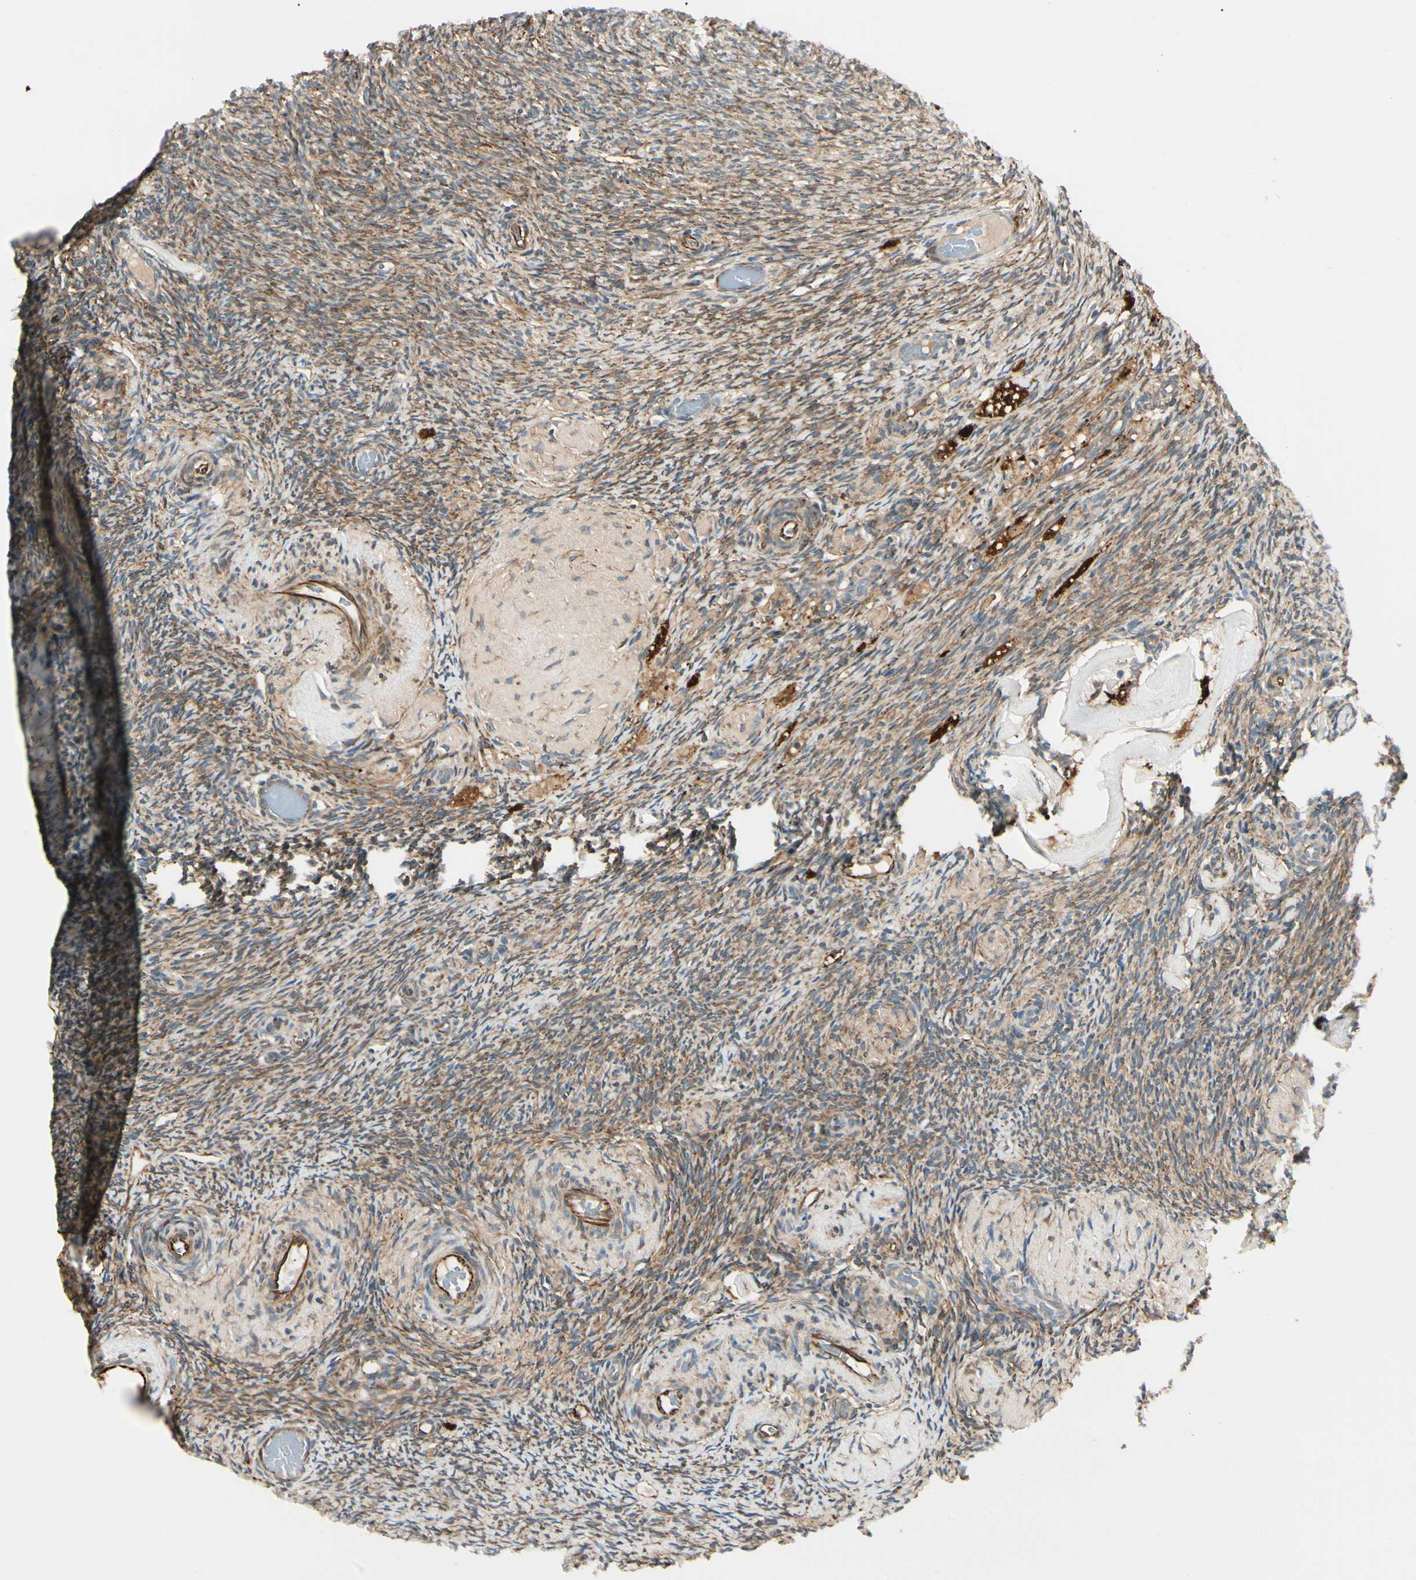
{"staining": {"intensity": "moderate", "quantity": ">75%", "location": "cytoplasmic/membranous"}, "tissue": "ovary", "cell_type": "Ovarian stroma cells", "image_type": "normal", "snomed": [{"axis": "morphology", "description": "Normal tissue, NOS"}, {"axis": "topography", "description": "Ovary"}], "caption": "Ovarian stroma cells display medium levels of moderate cytoplasmic/membranous staining in approximately >75% of cells in normal ovary.", "gene": "FTH1", "patient": {"sex": "female", "age": 60}}